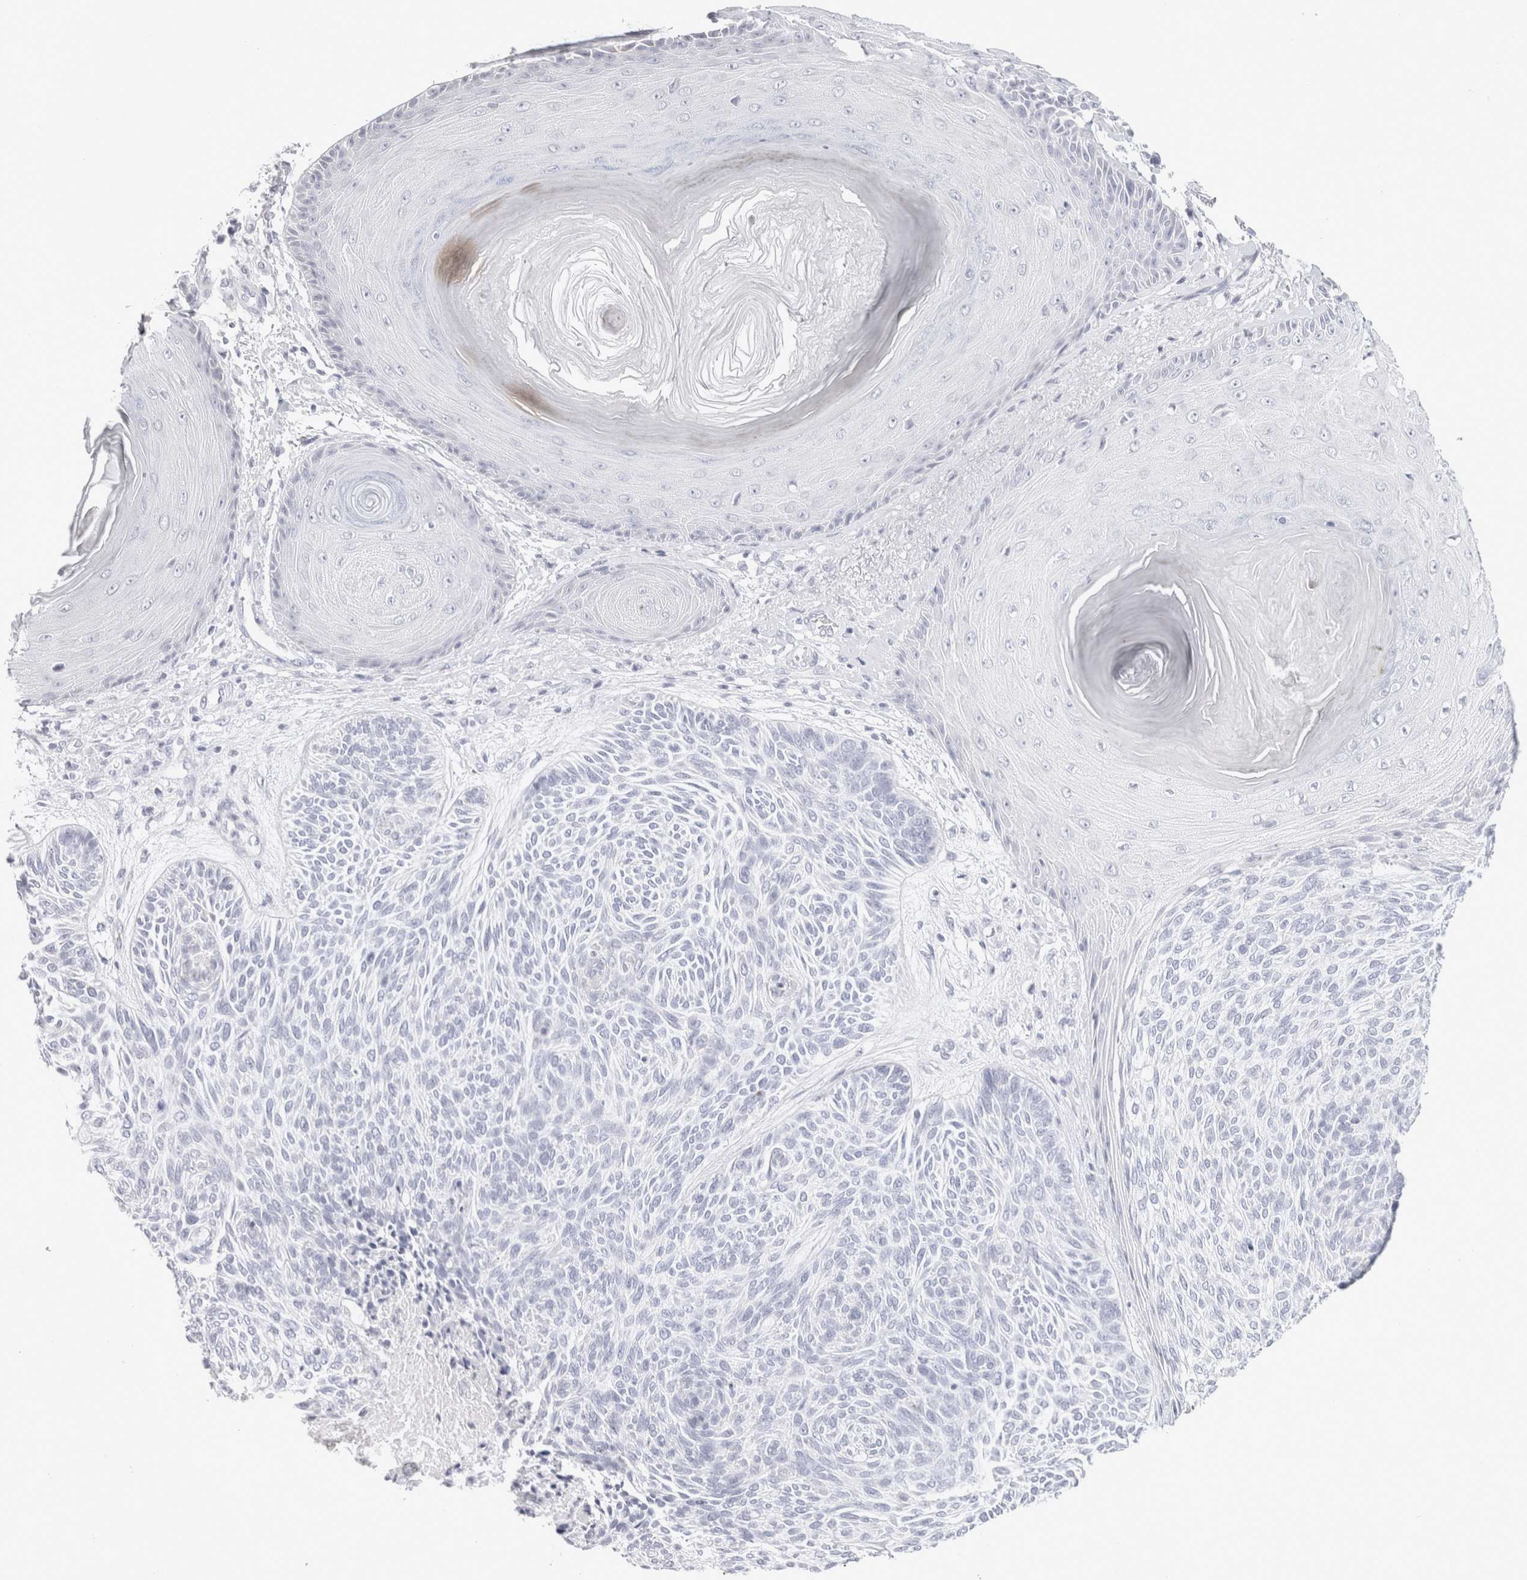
{"staining": {"intensity": "negative", "quantity": "none", "location": "none"}, "tissue": "skin cancer", "cell_type": "Tumor cells", "image_type": "cancer", "snomed": [{"axis": "morphology", "description": "Basal cell carcinoma"}, {"axis": "topography", "description": "Skin"}], "caption": "Histopathology image shows no significant protein expression in tumor cells of skin cancer.", "gene": "GARIN1A", "patient": {"sex": "male", "age": 55}}